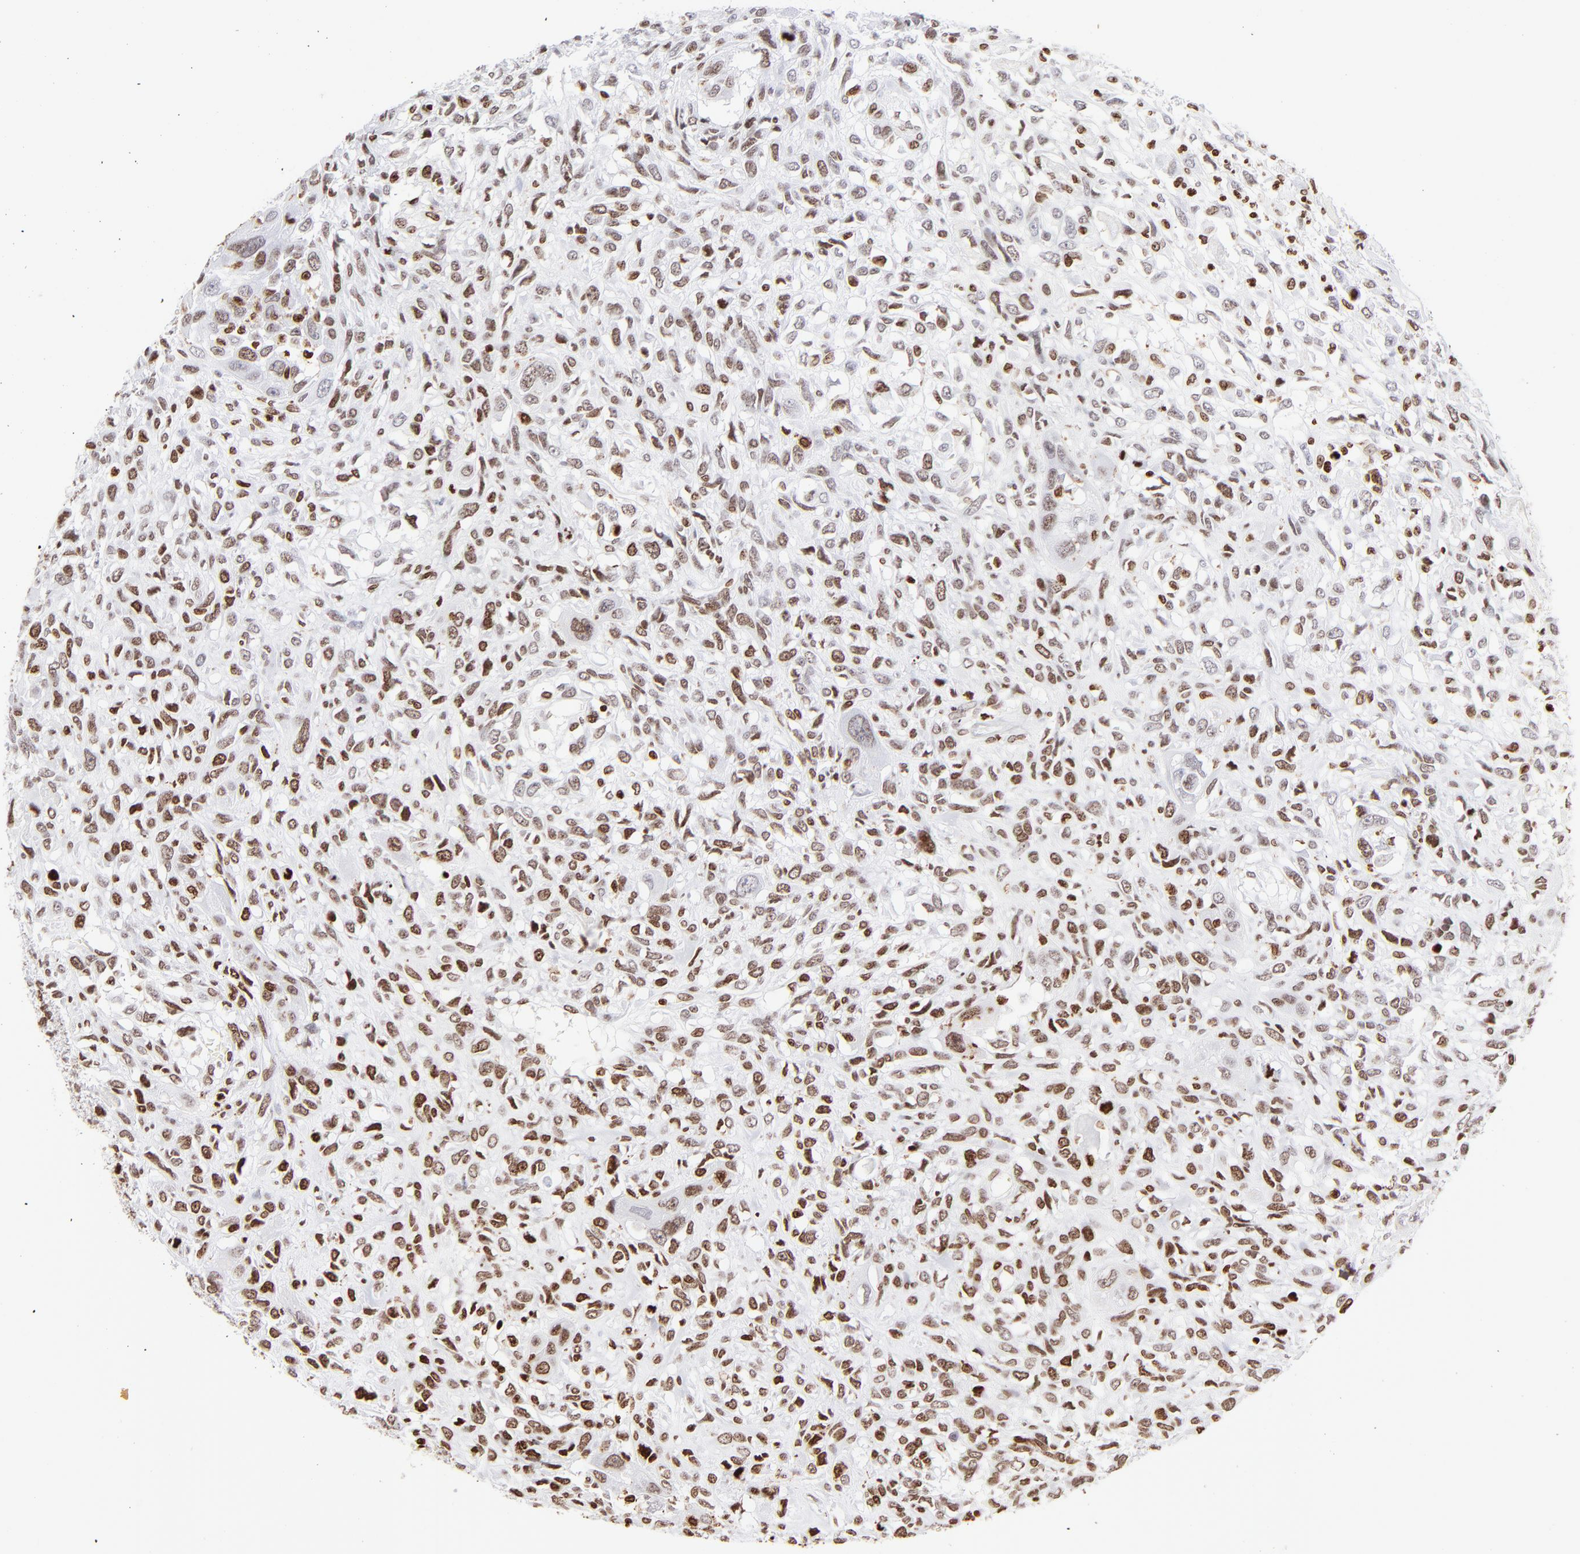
{"staining": {"intensity": "moderate", "quantity": ">75%", "location": "nuclear"}, "tissue": "head and neck cancer", "cell_type": "Tumor cells", "image_type": "cancer", "snomed": [{"axis": "morphology", "description": "Neoplasm, malignant, NOS"}, {"axis": "topography", "description": "Salivary gland"}, {"axis": "topography", "description": "Head-Neck"}], "caption": "This image demonstrates immunohistochemistry staining of head and neck neoplasm (malignant), with medium moderate nuclear positivity in approximately >75% of tumor cells.", "gene": "RTL4", "patient": {"sex": "male", "age": 43}}